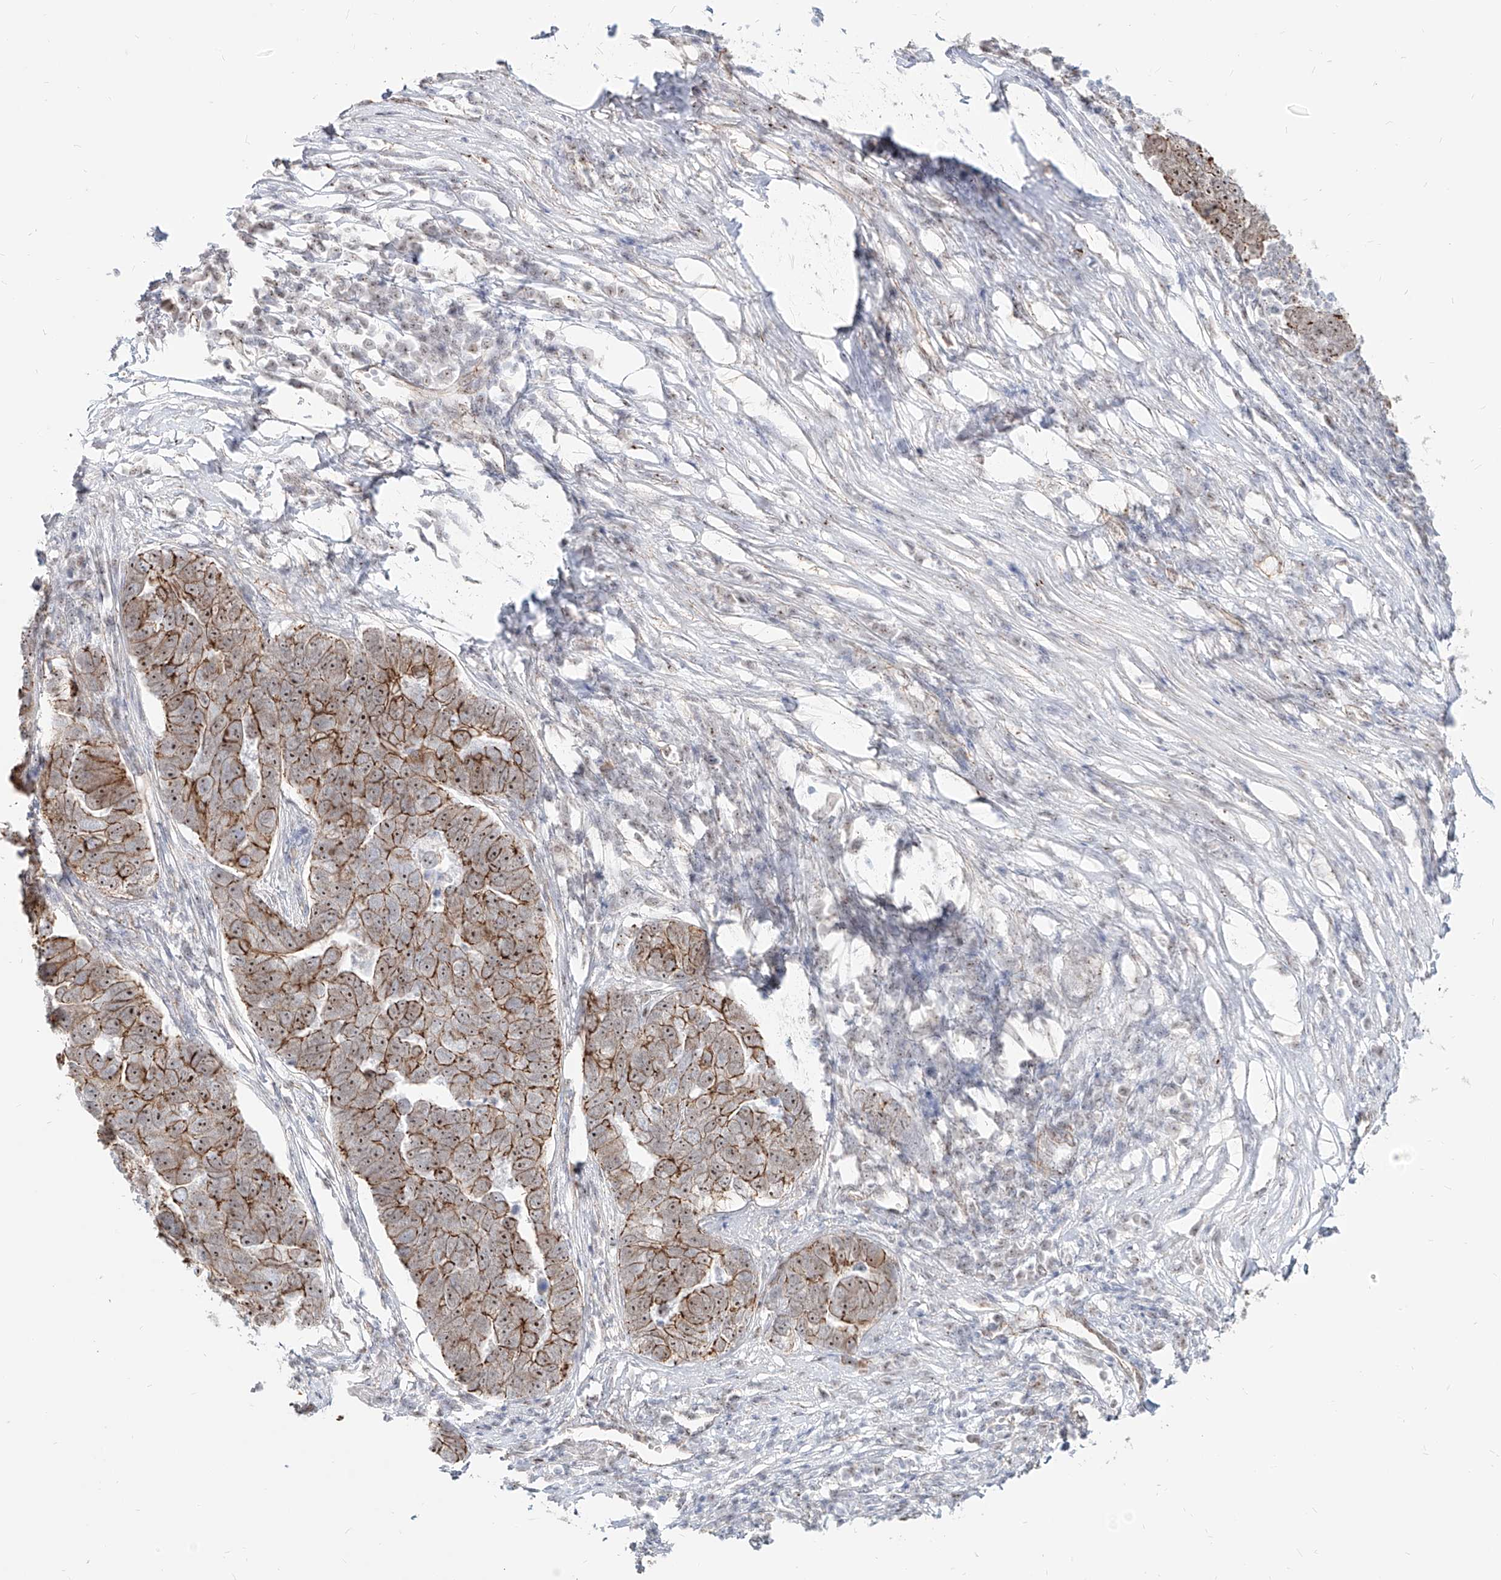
{"staining": {"intensity": "moderate", "quantity": ">75%", "location": "cytoplasmic/membranous,nuclear"}, "tissue": "pancreatic cancer", "cell_type": "Tumor cells", "image_type": "cancer", "snomed": [{"axis": "morphology", "description": "Adenocarcinoma, NOS"}, {"axis": "topography", "description": "Pancreas"}], "caption": "Immunohistochemistry staining of adenocarcinoma (pancreatic), which displays medium levels of moderate cytoplasmic/membranous and nuclear expression in about >75% of tumor cells indicating moderate cytoplasmic/membranous and nuclear protein expression. The staining was performed using DAB (3,3'-diaminobenzidine) (brown) for protein detection and nuclei were counterstained in hematoxylin (blue).", "gene": "ZNF710", "patient": {"sex": "female", "age": 61}}